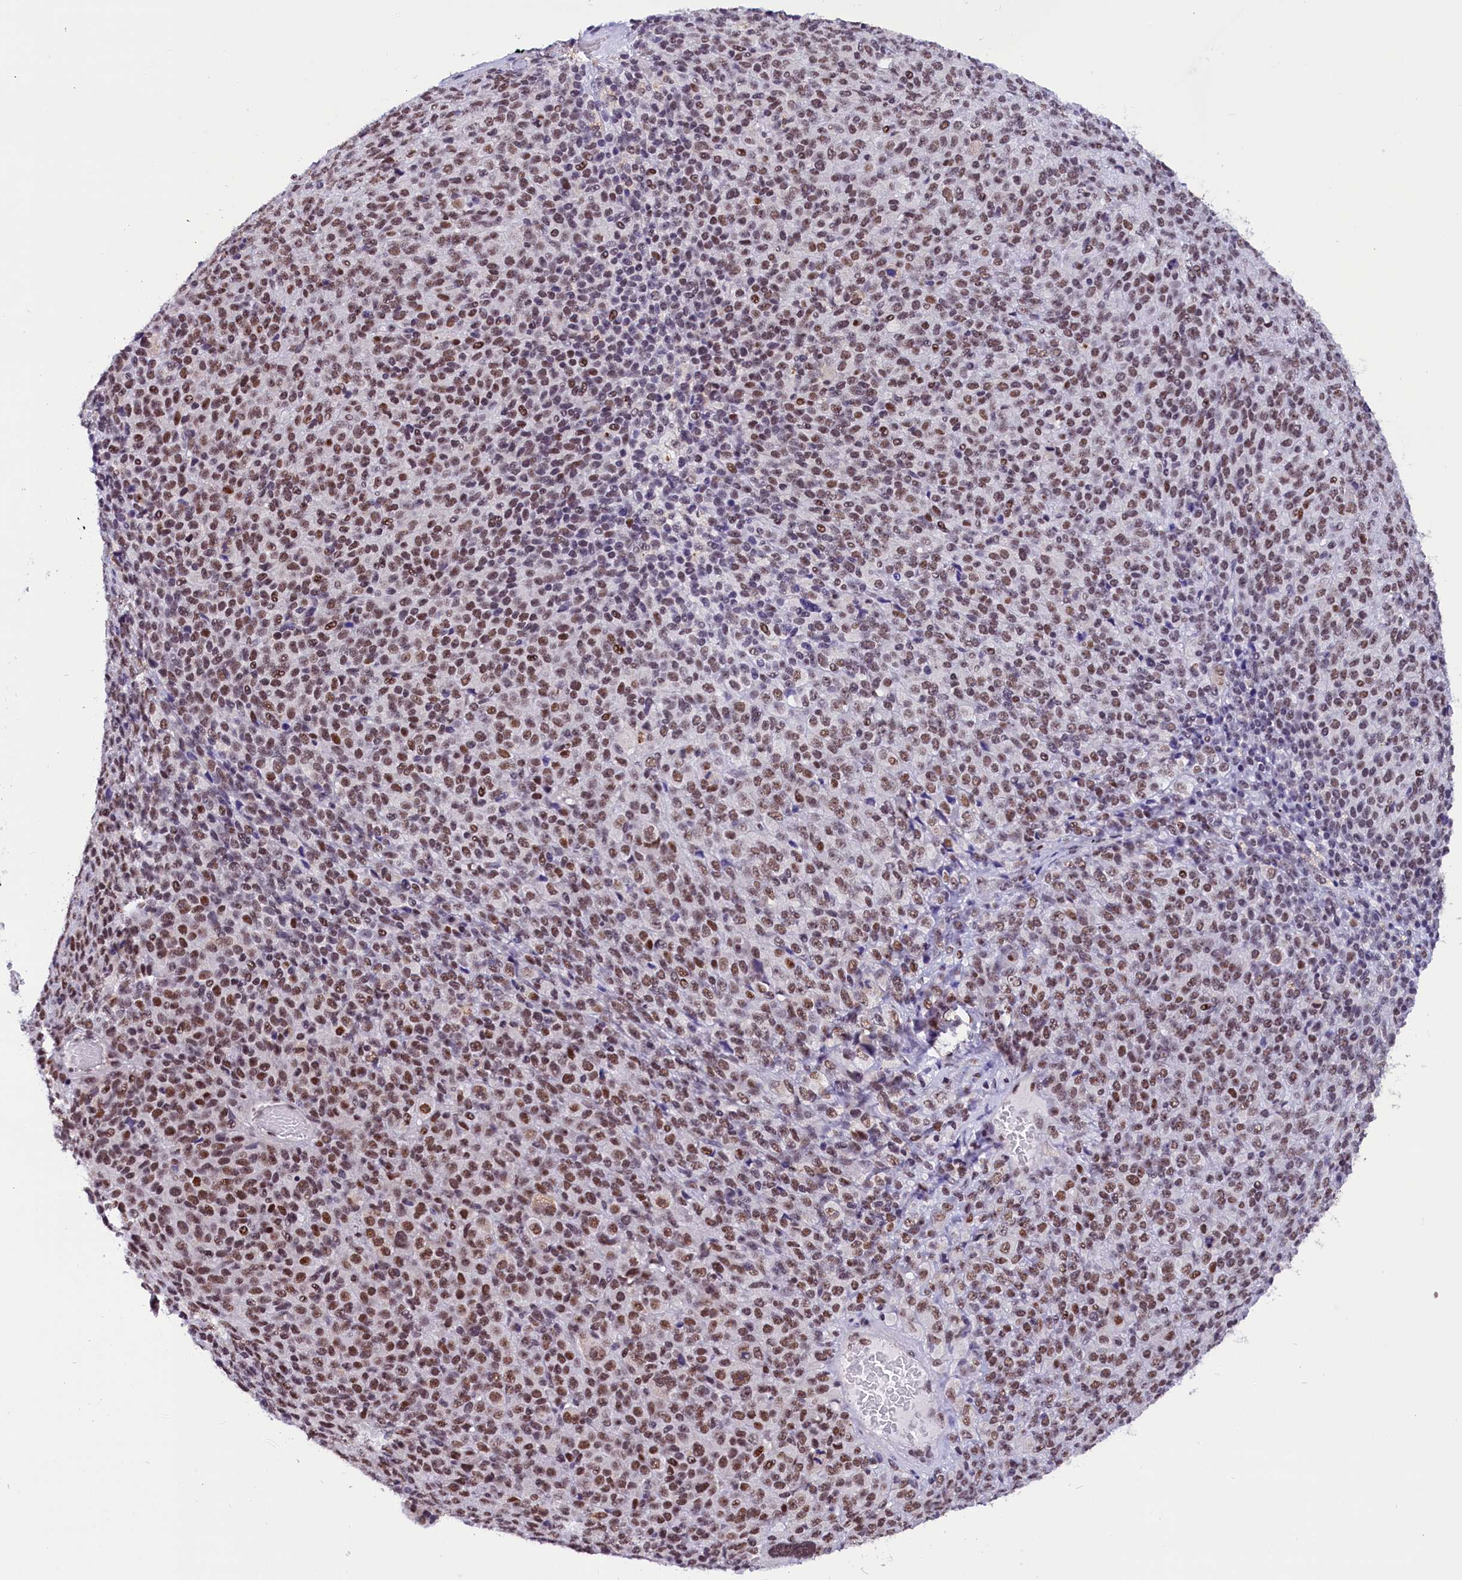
{"staining": {"intensity": "moderate", "quantity": ">75%", "location": "nuclear"}, "tissue": "melanoma", "cell_type": "Tumor cells", "image_type": "cancer", "snomed": [{"axis": "morphology", "description": "Malignant melanoma, Metastatic site"}, {"axis": "topography", "description": "Brain"}], "caption": "A medium amount of moderate nuclear staining is identified in about >75% of tumor cells in melanoma tissue.", "gene": "CDYL2", "patient": {"sex": "female", "age": 56}}